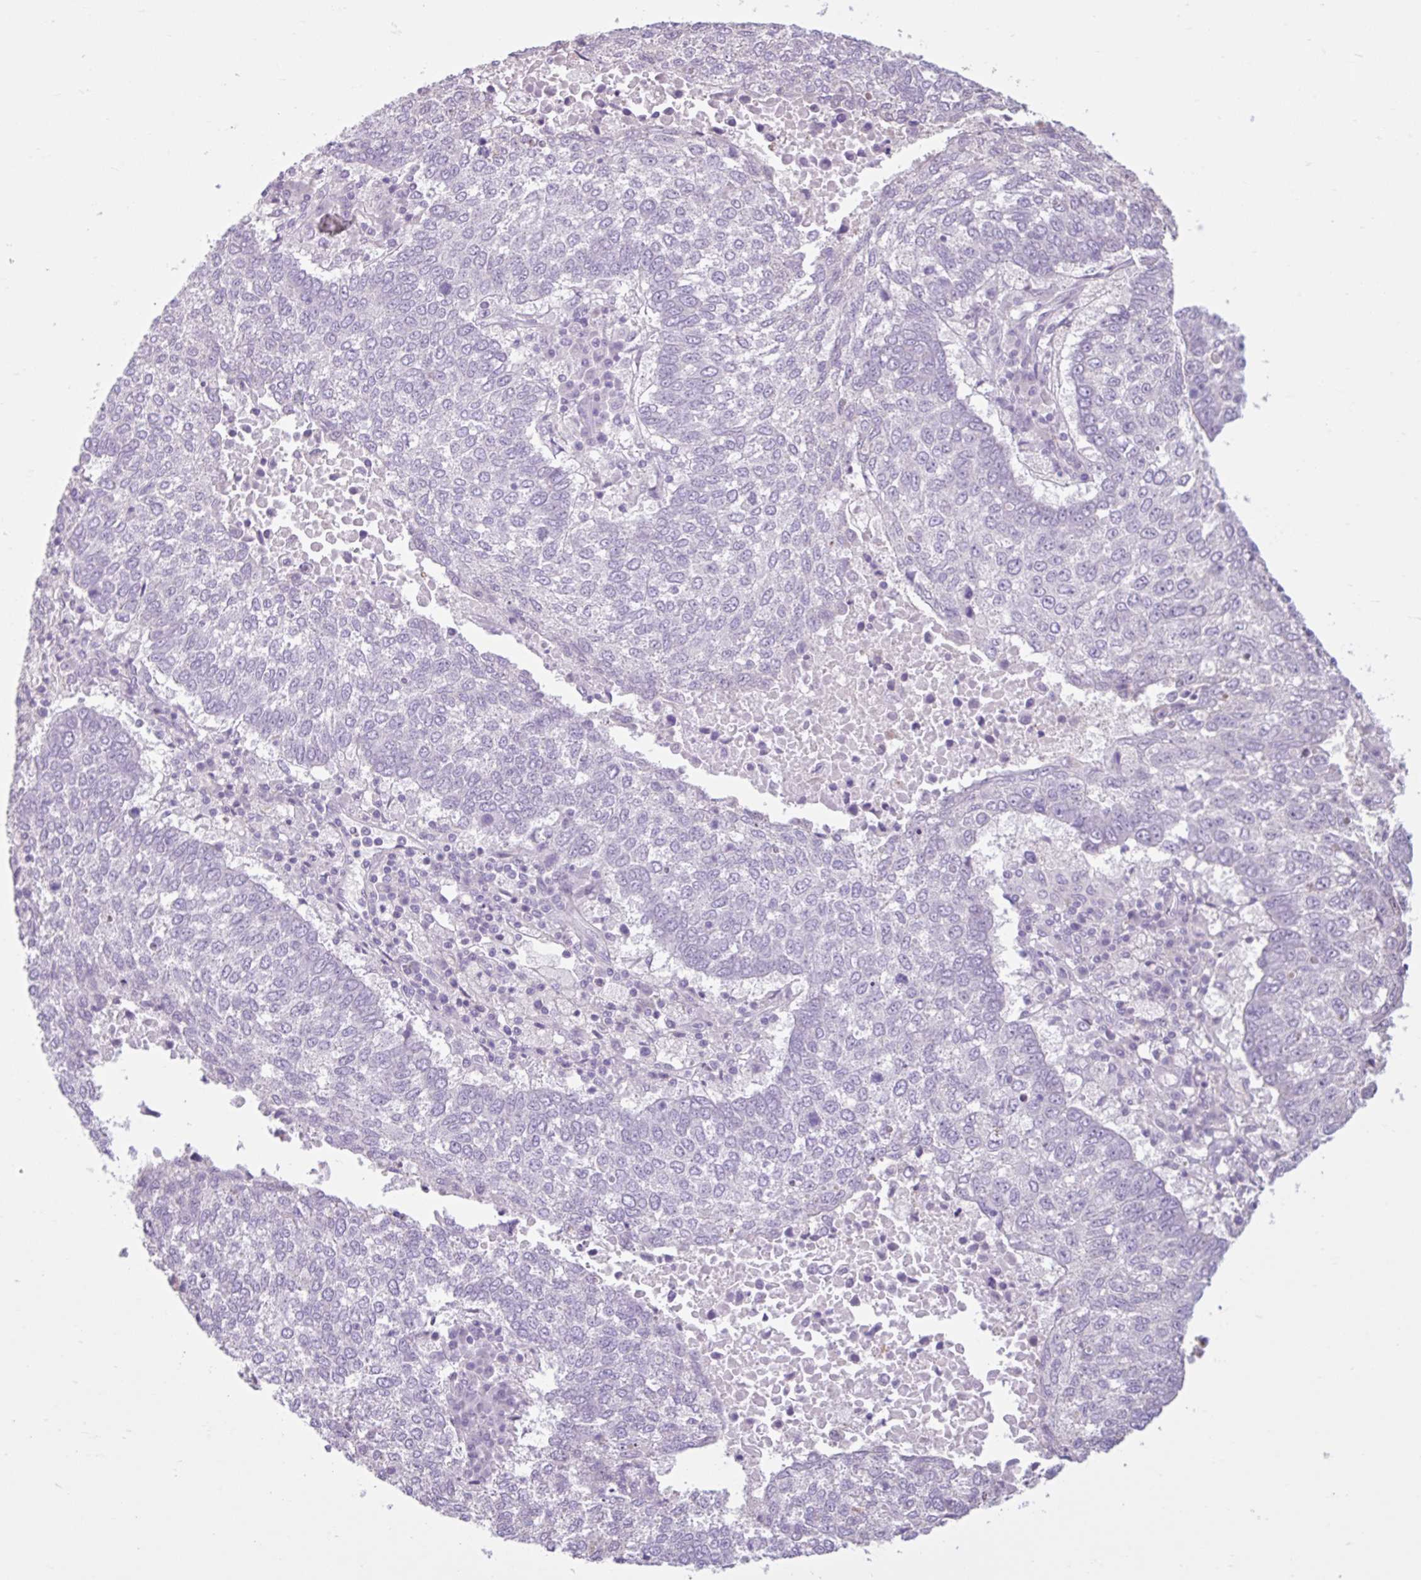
{"staining": {"intensity": "negative", "quantity": "none", "location": "none"}, "tissue": "lung cancer", "cell_type": "Tumor cells", "image_type": "cancer", "snomed": [{"axis": "morphology", "description": "Squamous cell carcinoma, NOS"}, {"axis": "topography", "description": "Lung"}], "caption": "Lung cancer (squamous cell carcinoma) stained for a protein using immunohistochemistry (IHC) shows no staining tumor cells.", "gene": "CDH19", "patient": {"sex": "male", "age": 73}}